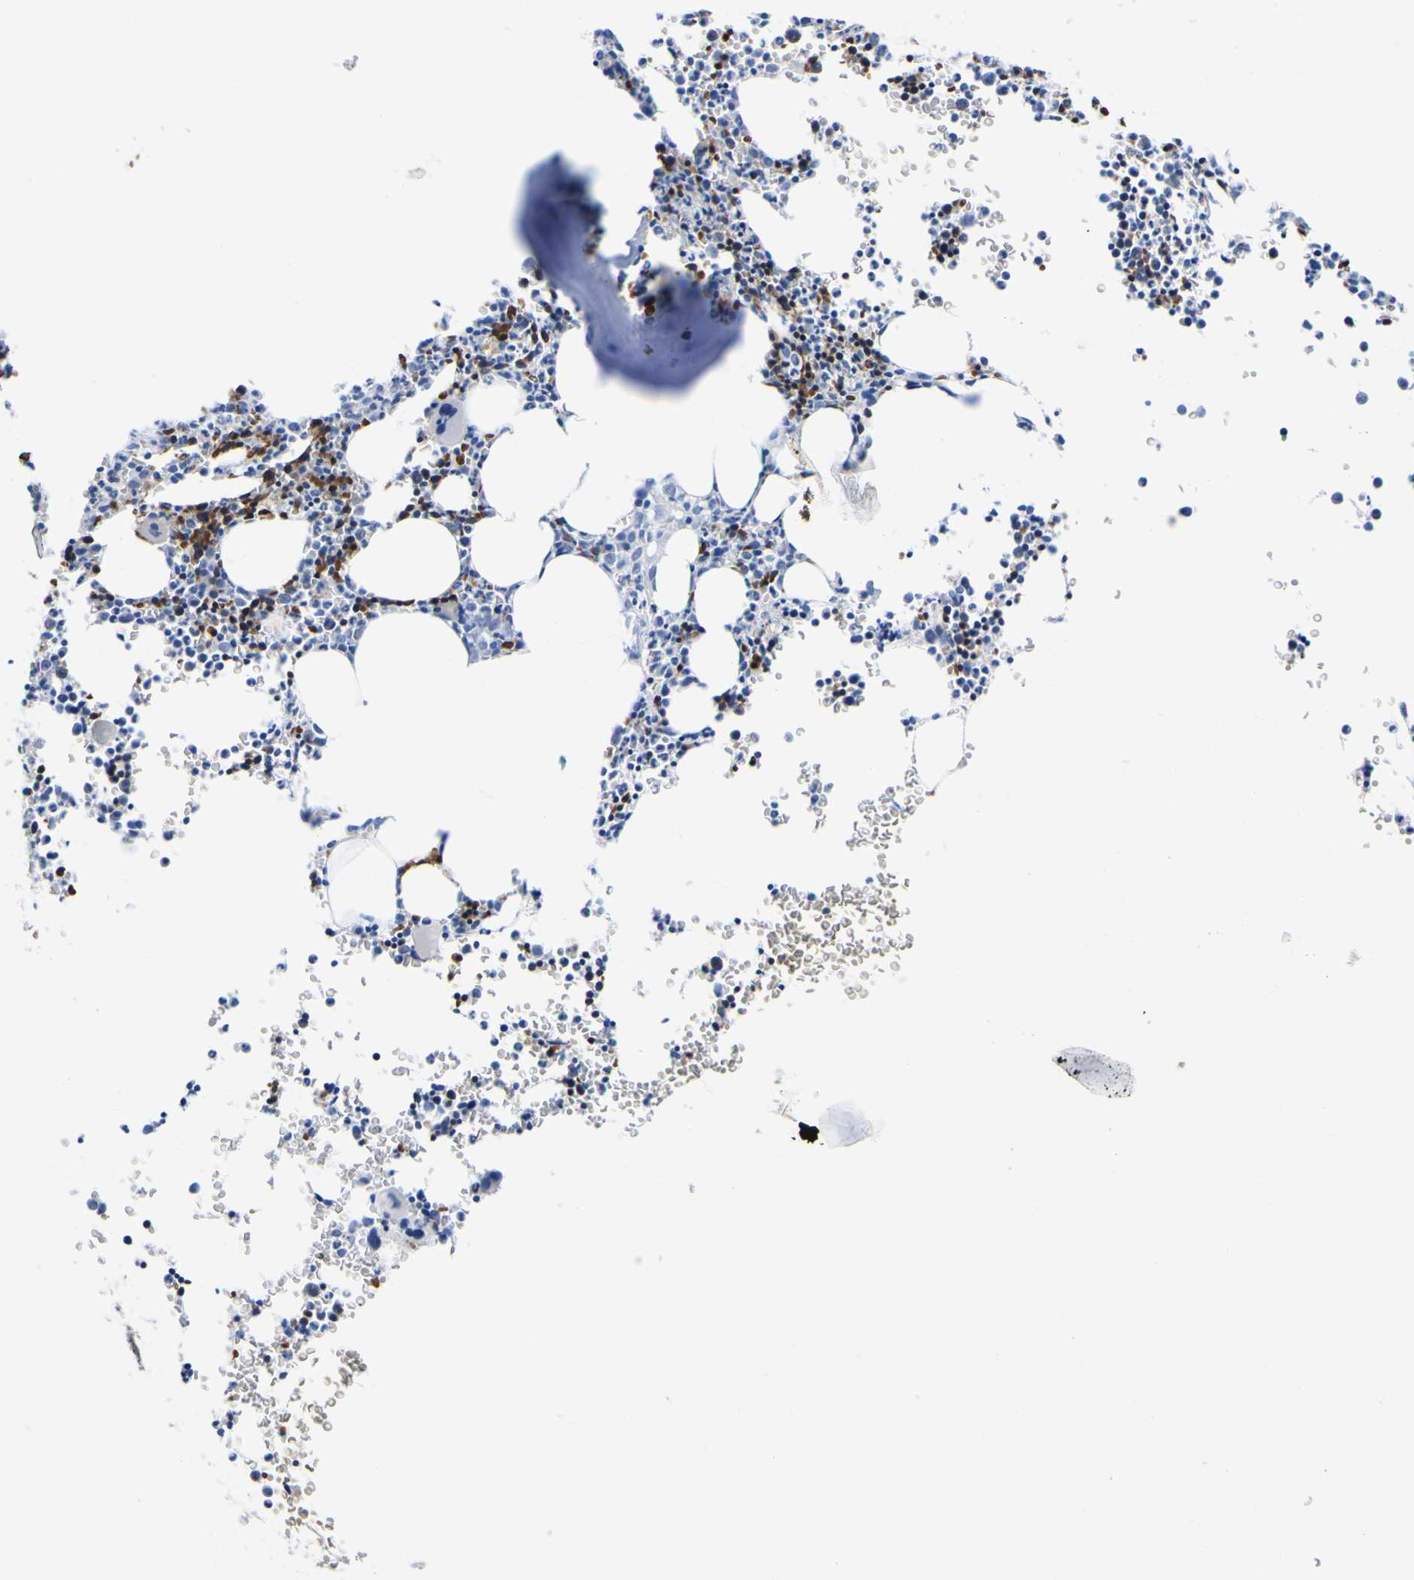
{"staining": {"intensity": "strong", "quantity": "<25%", "location": "cytoplasmic/membranous"}, "tissue": "bone marrow", "cell_type": "Hematopoietic cells", "image_type": "normal", "snomed": [{"axis": "morphology", "description": "Normal tissue, NOS"}, {"axis": "morphology", "description": "Inflammation, NOS"}, {"axis": "topography", "description": "Bone marrow"}], "caption": "Immunohistochemical staining of unremarkable human bone marrow shows medium levels of strong cytoplasmic/membranous staining in approximately <25% of hematopoietic cells. The staining is performed using DAB brown chromogen to label protein expression. The nuclei are counter-stained blue using hematoxylin.", "gene": "GCM1", "patient": {"sex": "female", "age": 61}}